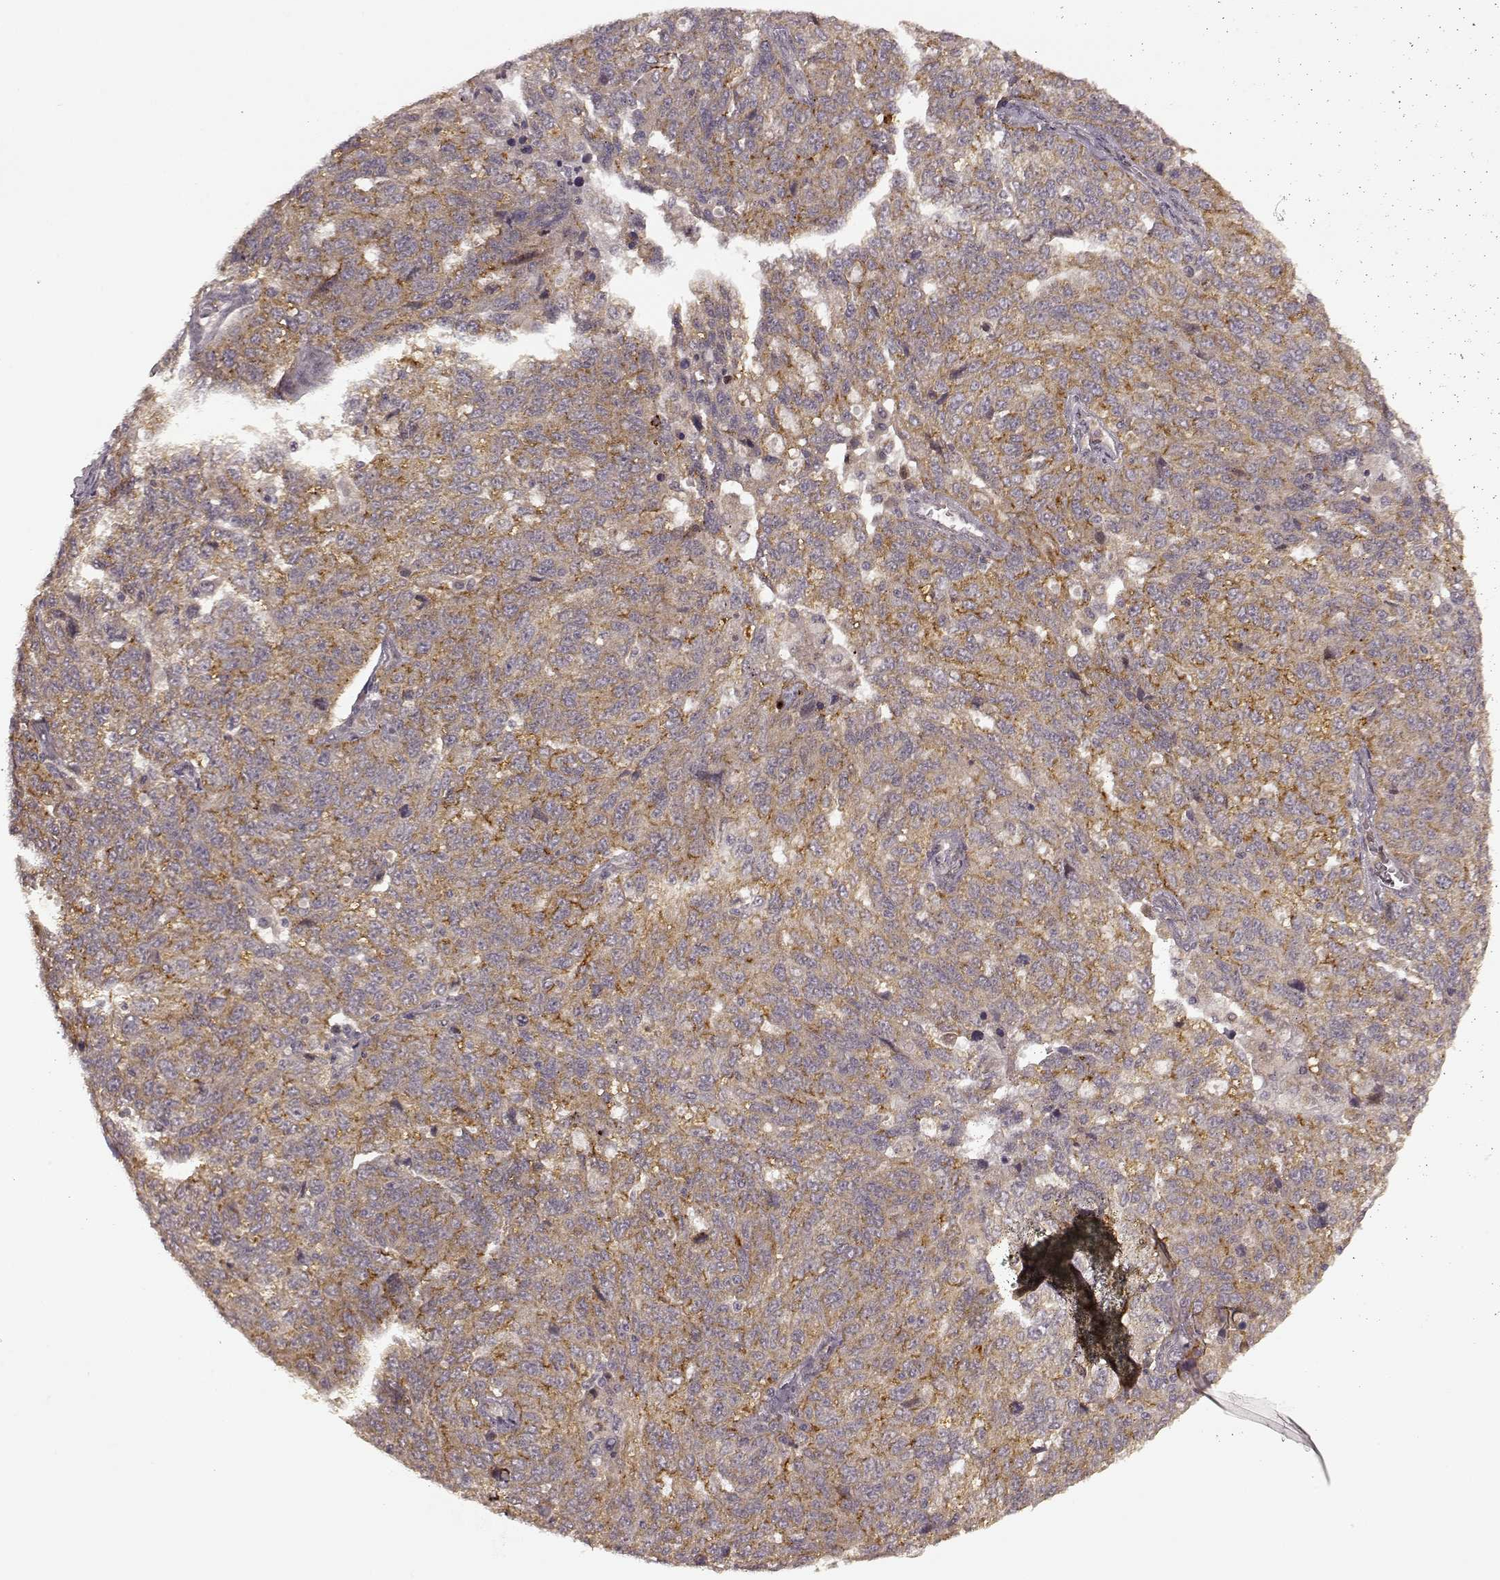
{"staining": {"intensity": "weak", "quantity": ">75%", "location": "cytoplasmic/membranous"}, "tissue": "ovarian cancer", "cell_type": "Tumor cells", "image_type": "cancer", "snomed": [{"axis": "morphology", "description": "Cystadenocarcinoma, serous, NOS"}, {"axis": "topography", "description": "Ovary"}], "caption": "Serous cystadenocarcinoma (ovarian) stained for a protein (brown) demonstrates weak cytoplasmic/membranous positive expression in about >75% of tumor cells.", "gene": "SLC12A9", "patient": {"sex": "female", "age": 71}}